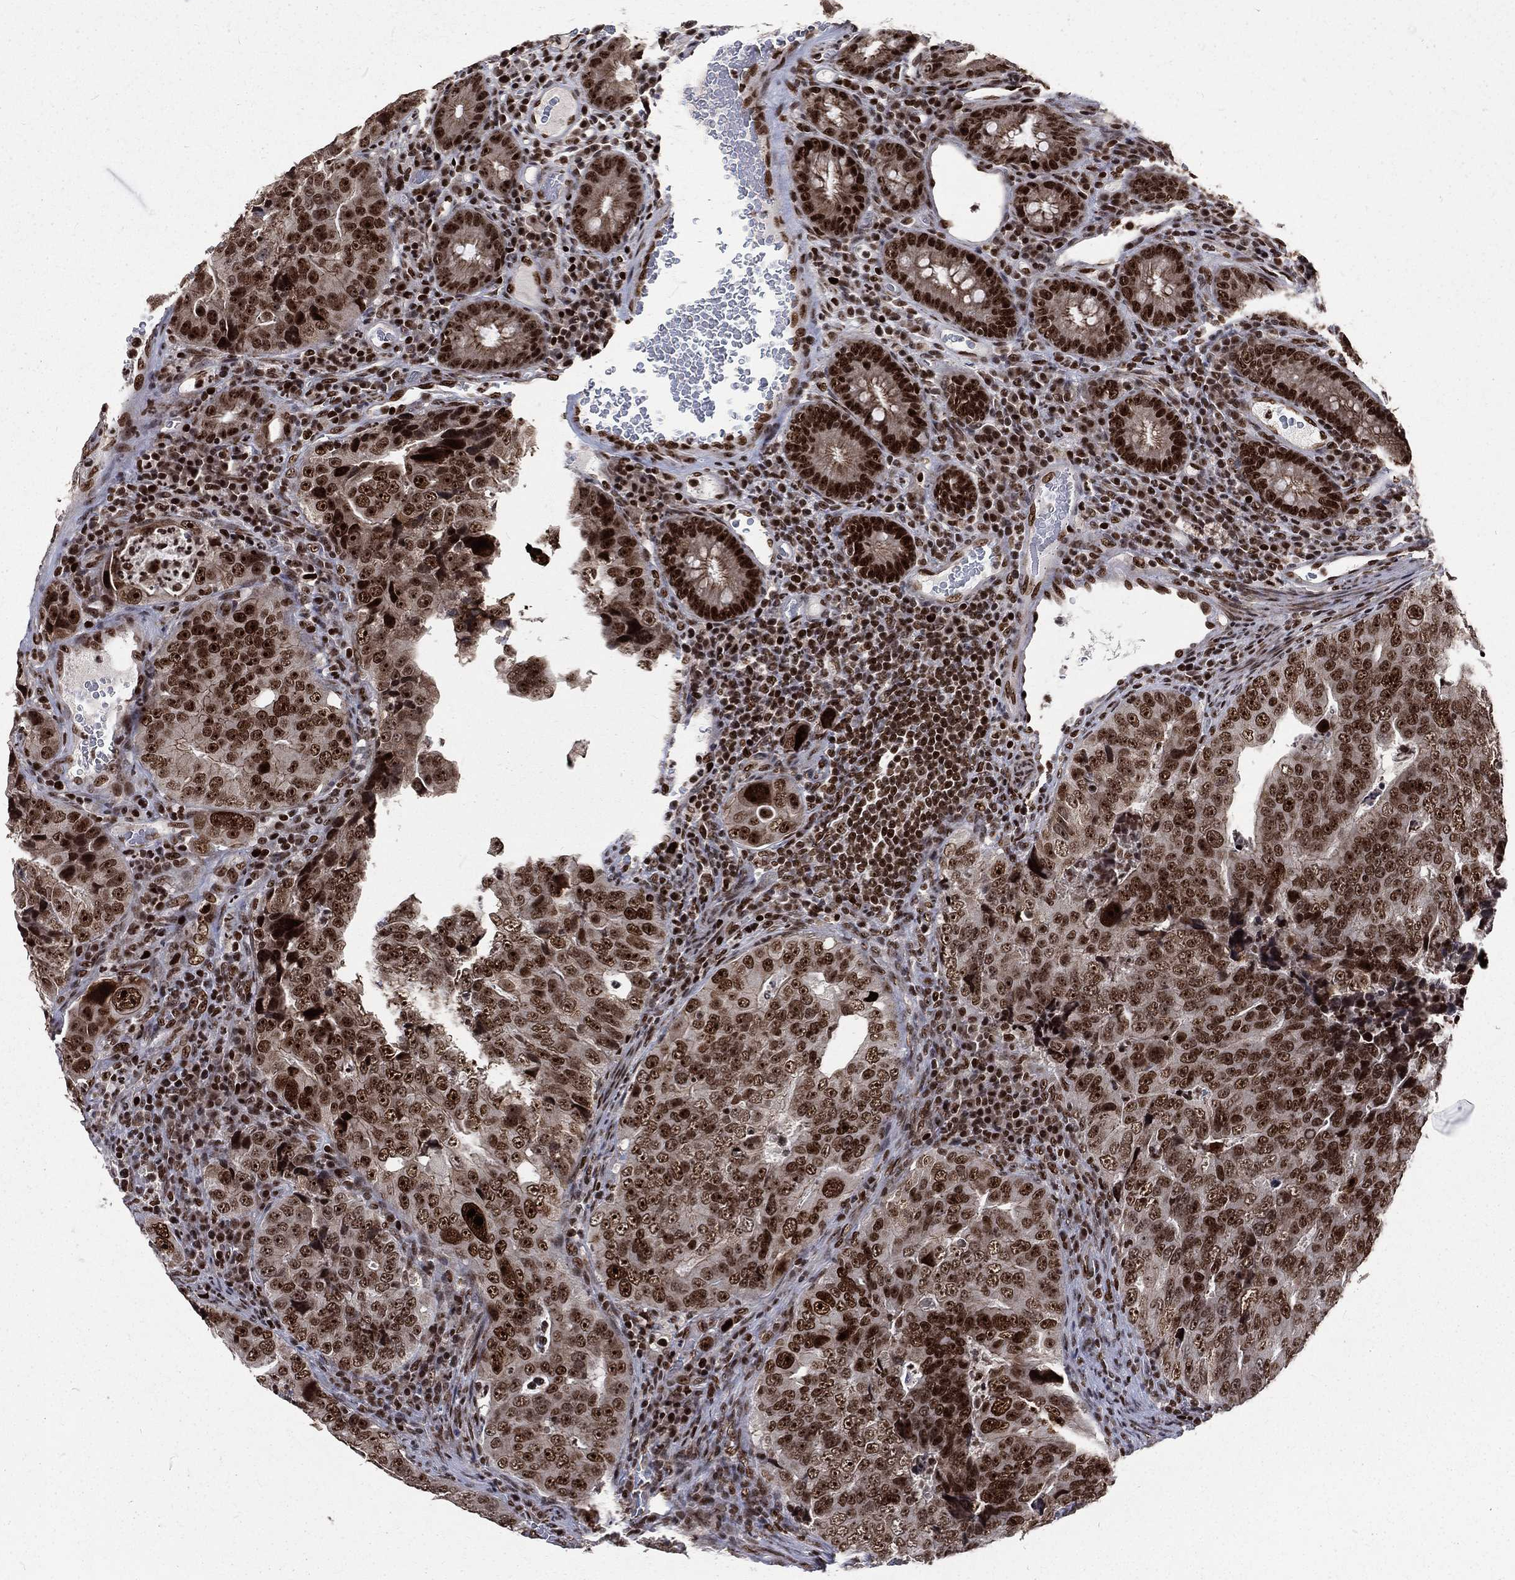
{"staining": {"intensity": "moderate", "quantity": ">75%", "location": "nuclear"}, "tissue": "colorectal cancer", "cell_type": "Tumor cells", "image_type": "cancer", "snomed": [{"axis": "morphology", "description": "Adenocarcinoma, NOS"}, {"axis": "topography", "description": "Colon"}], "caption": "This histopathology image shows immunohistochemistry (IHC) staining of human colorectal adenocarcinoma, with medium moderate nuclear positivity in approximately >75% of tumor cells.", "gene": "POLB", "patient": {"sex": "female", "age": 72}}